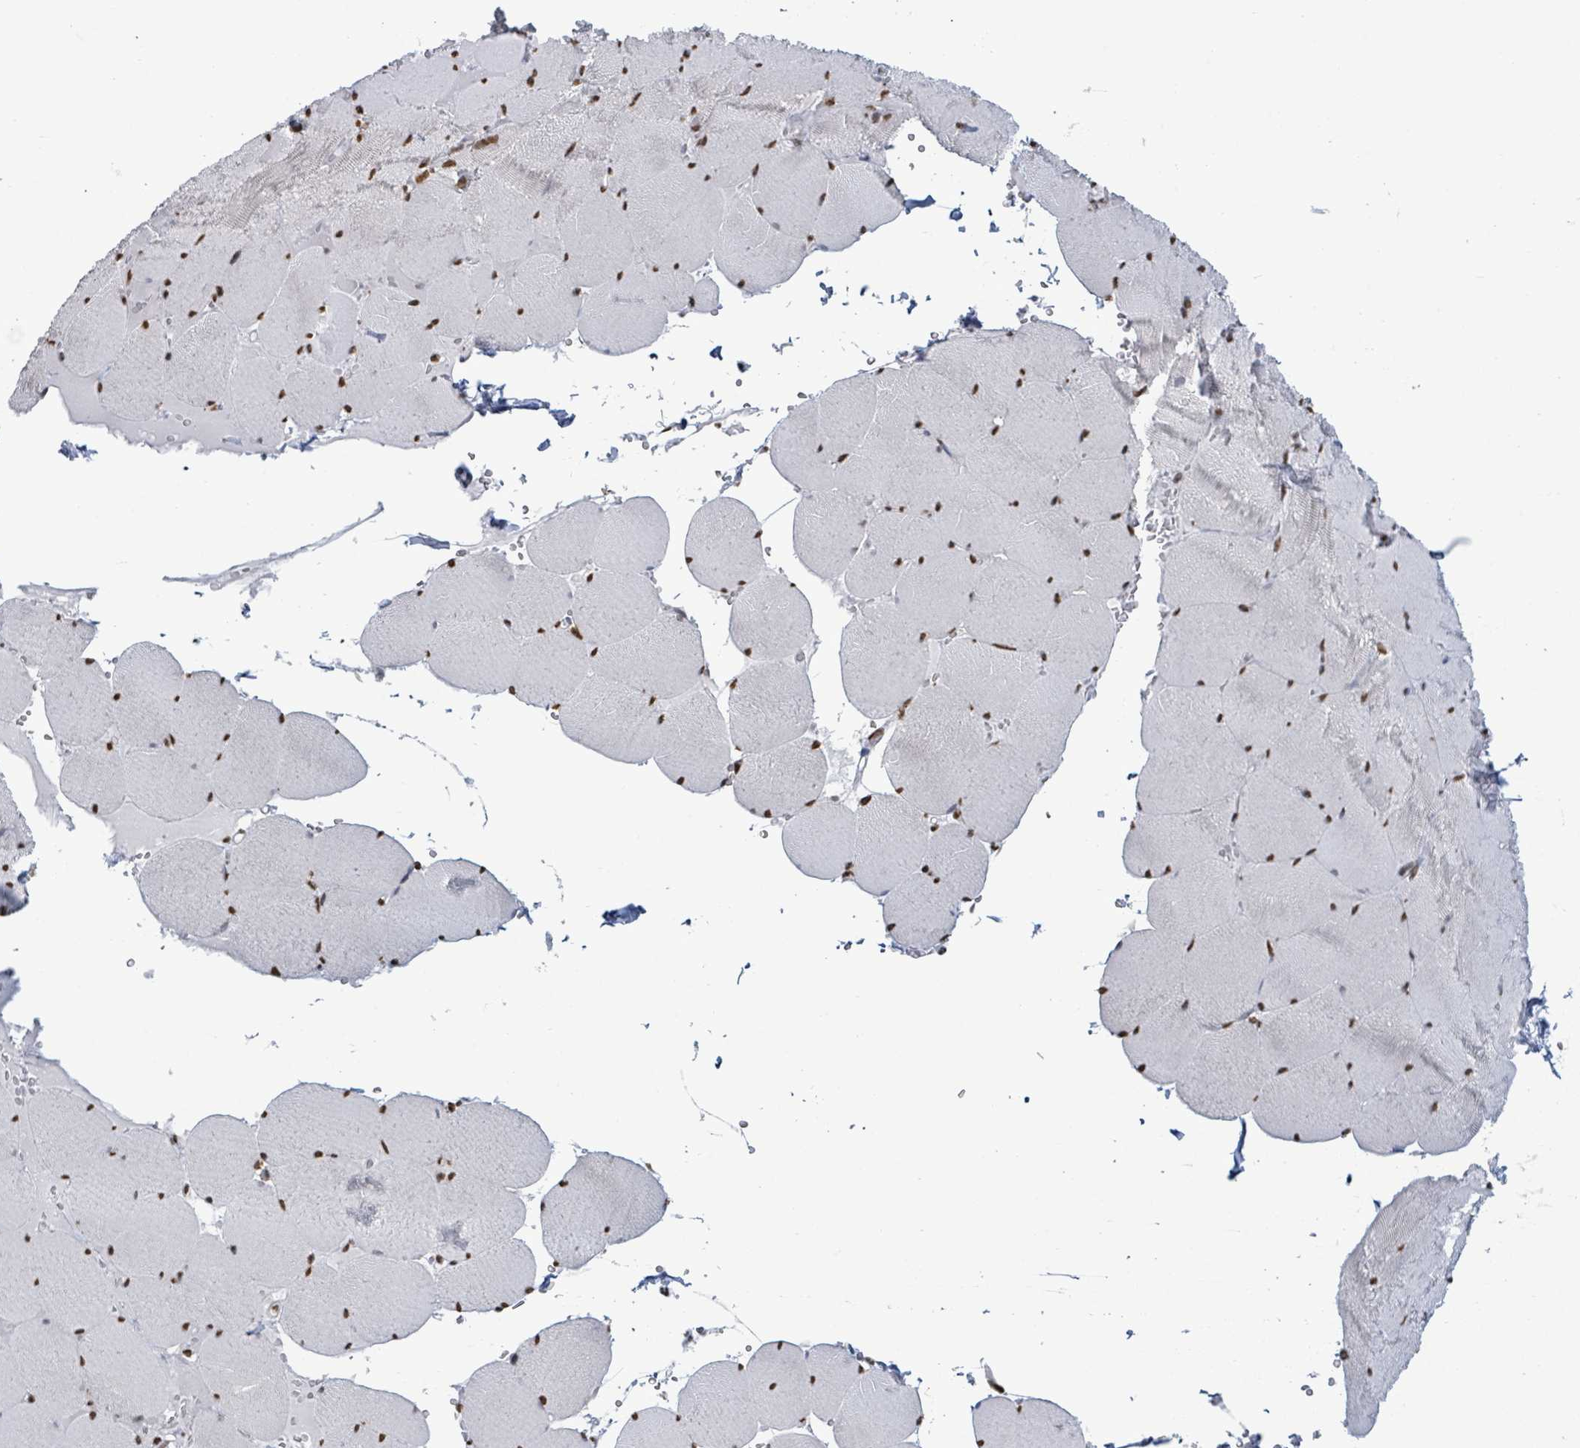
{"staining": {"intensity": "moderate", "quantity": ">75%", "location": "nuclear"}, "tissue": "skeletal muscle", "cell_type": "Myocytes", "image_type": "normal", "snomed": [{"axis": "morphology", "description": "Normal tissue, NOS"}, {"axis": "topography", "description": "Skeletal muscle"}, {"axis": "topography", "description": "Head-Neck"}], "caption": "Skeletal muscle stained with a protein marker displays moderate staining in myocytes.", "gene": "SAMD14", "patient": {"sex": "male", "age": 66}}